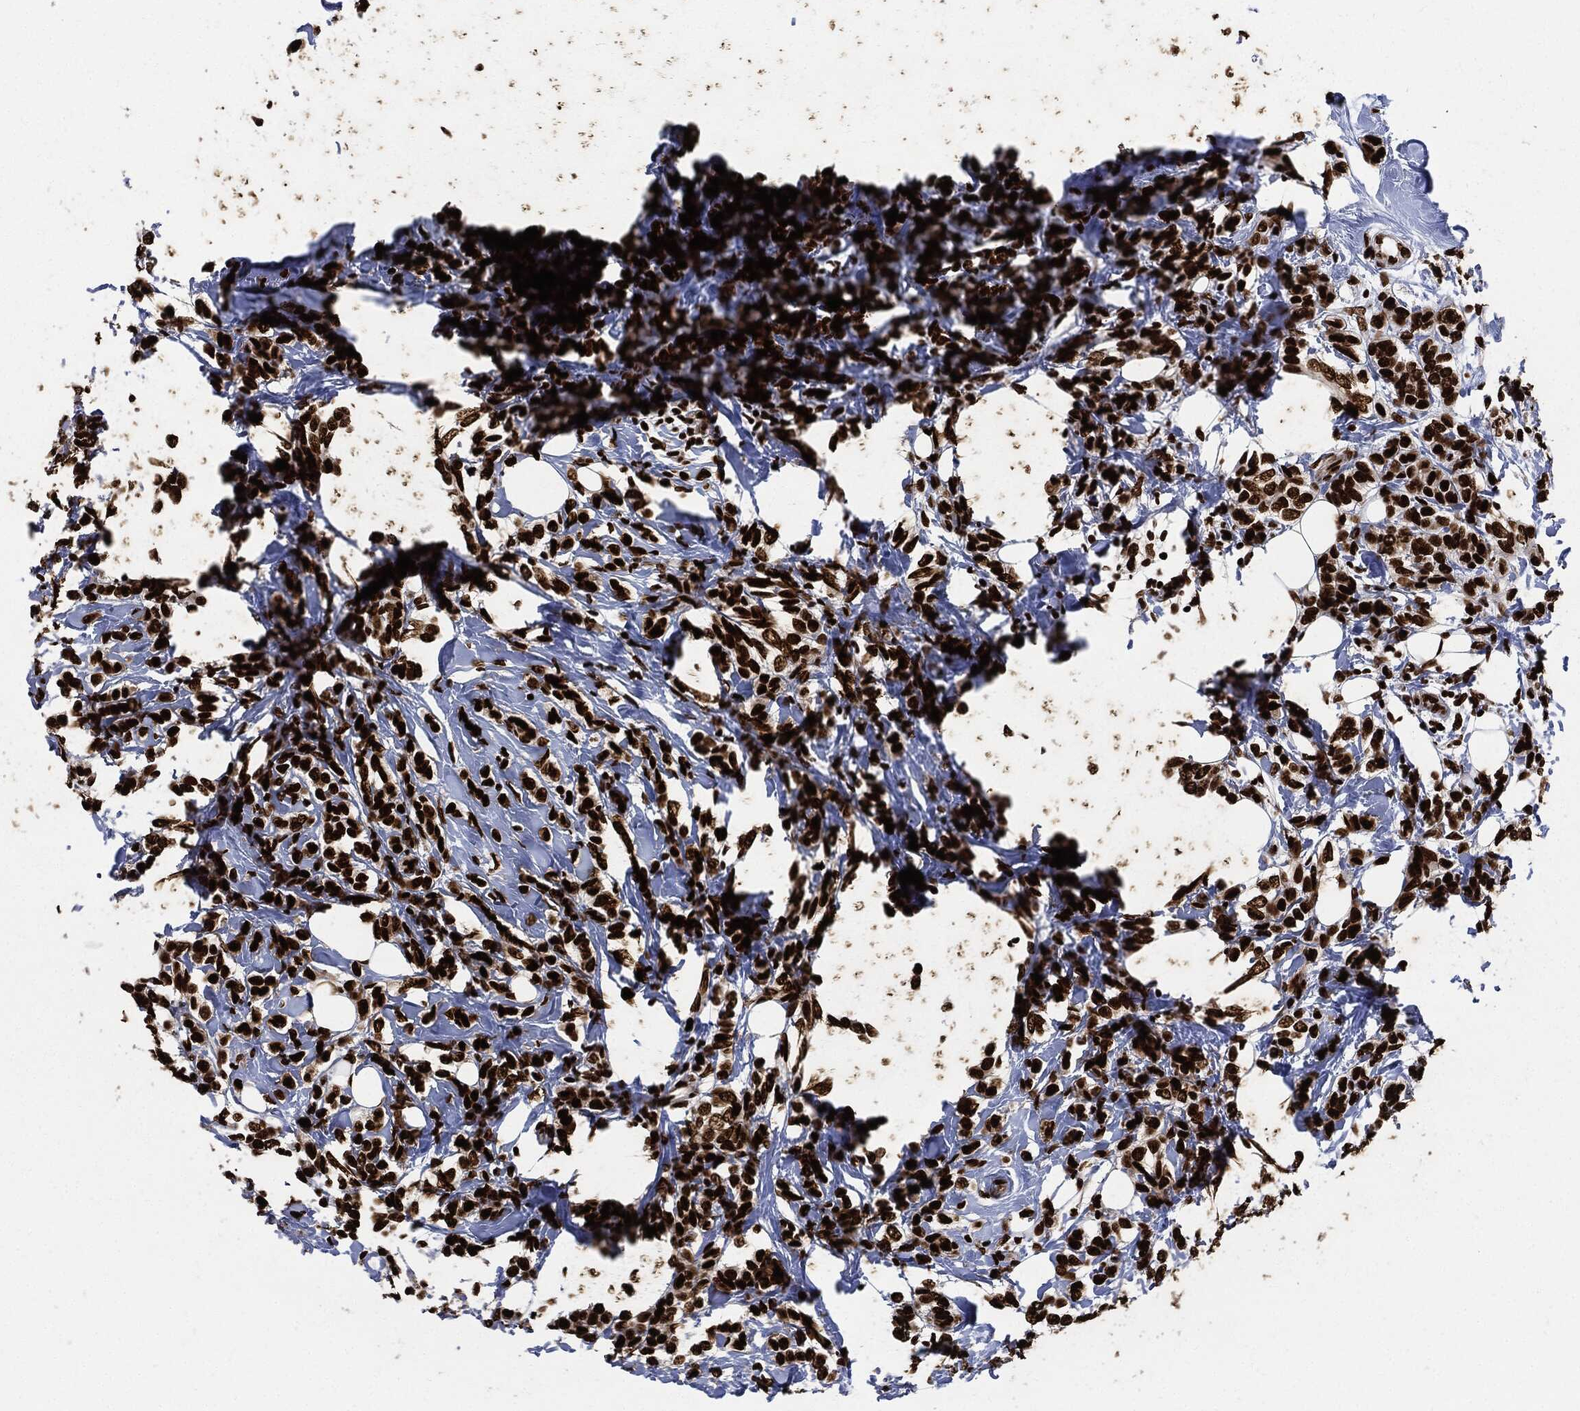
{"staining": {"intensity": "strong", "quantity": ">75%", "location": "nuclear"}, "tissue": "breast cancer", "cell_type": "Tumor cells", "image_type": "cancer", "snomed": [{"axis": "morphology", "description": "Lobular carcinoma"}, {"axis": "topography", "description": "Breast"}], "caption": "Protein staining displays strong nuclear positivity in about >75% of tumor cells in breast cancer. (DAB IHC with brightfield microscopy, high magnification).", "gene": "RECQL", "patient": {"sex": "female", "age": 49}}